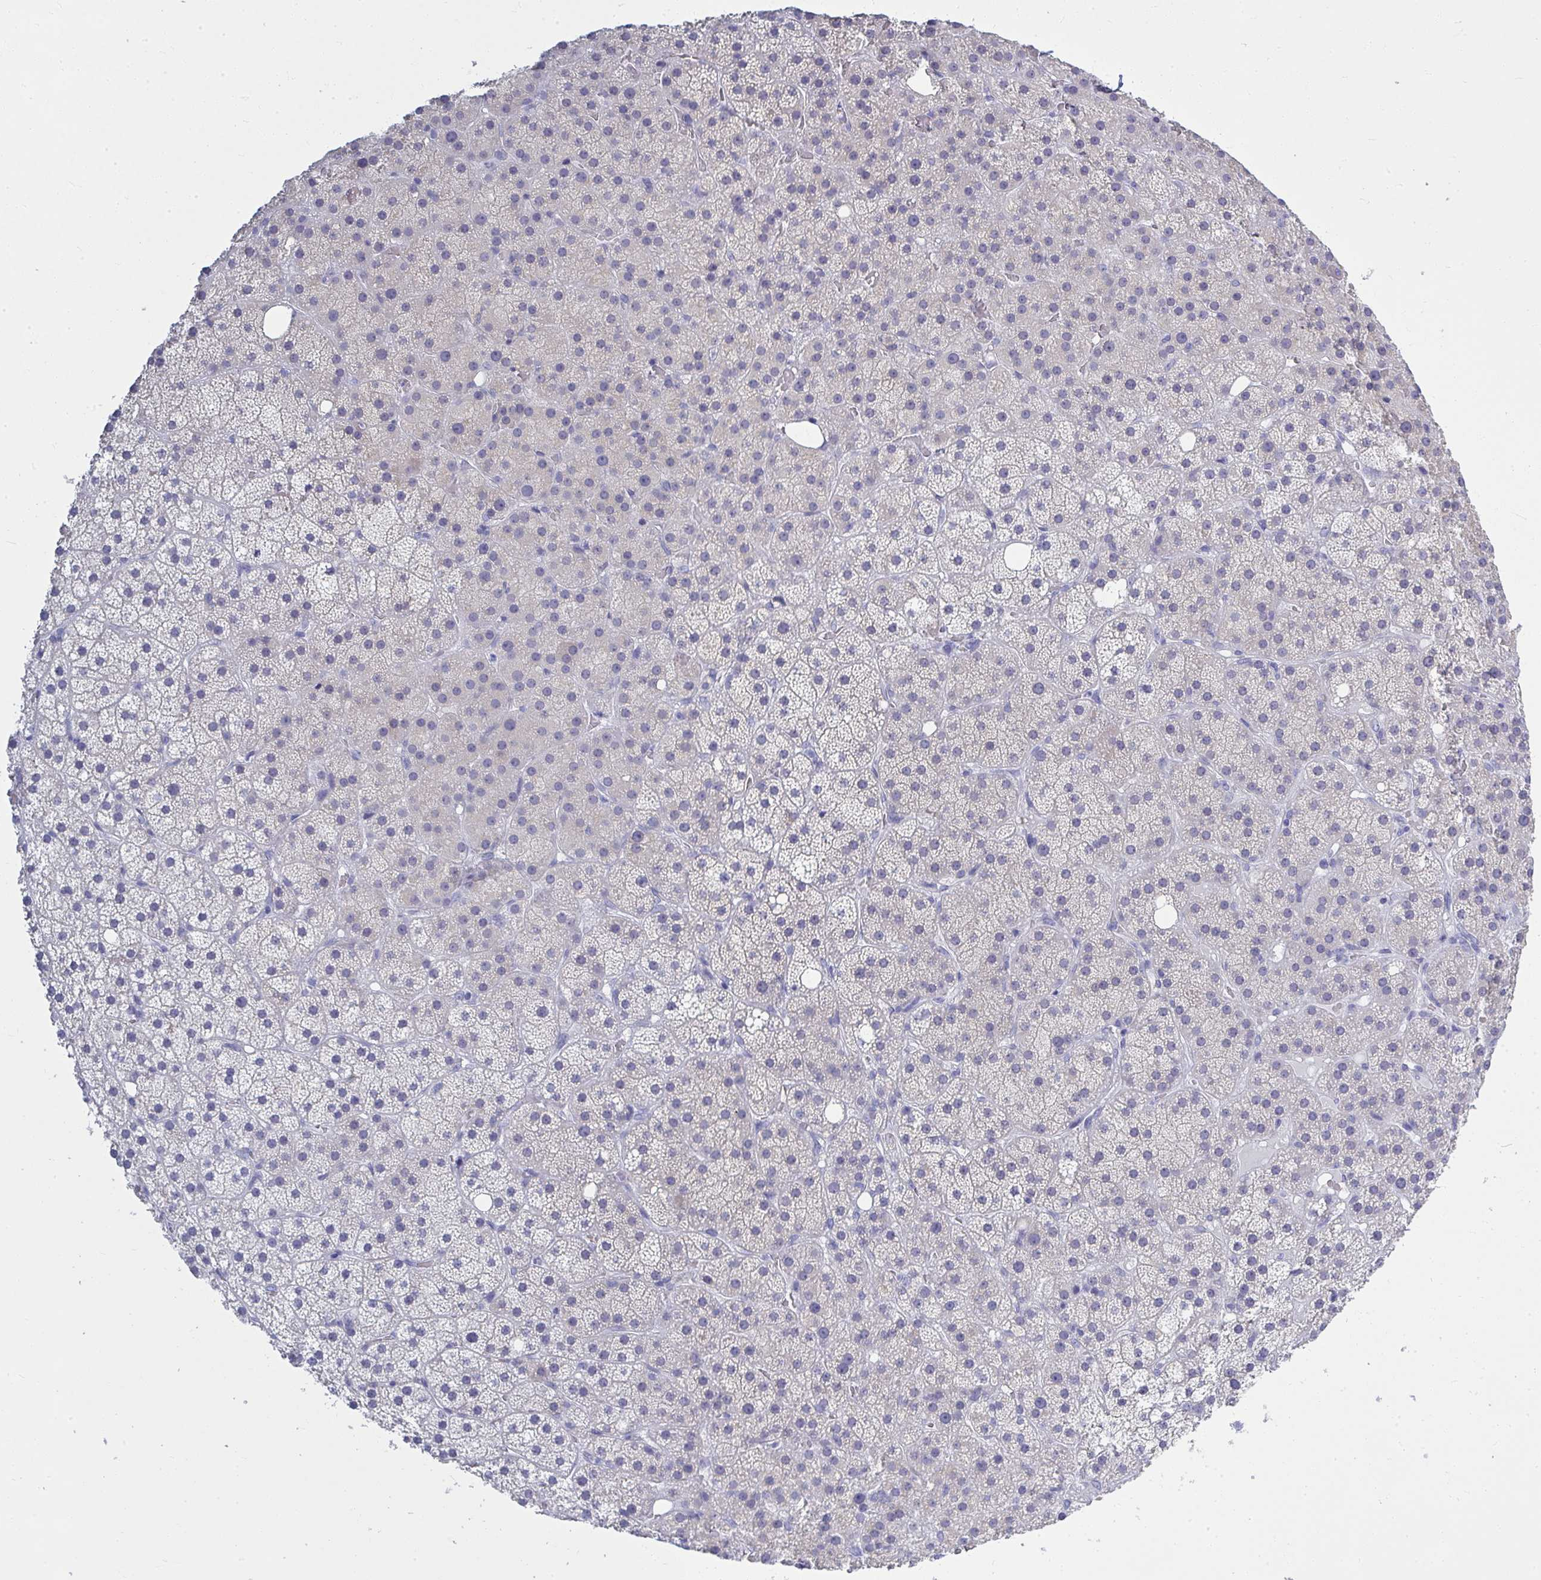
{"staining": {"intensity": "negative", "quantity": "none", "location": "none"}, "tissue": "adrenal gland", "cell_type": "Glandular cells", "image_type": "normal", "snomed": [{"axis": "morphology", "description": "Normal tissue, NOS"}, {"axis": "topography", "description": "Adrenal gland"}], "caption": "Immunohistochemistry (IHC) histopathology image of benign adrenal gland stained for a protein (brown), which reveals no positivity in glandular cells. (Immunohistochemistry, brightfield microscopy, high magnification).", "gene": "QDPR", "patient": {"sex": "male", "age": 53}}